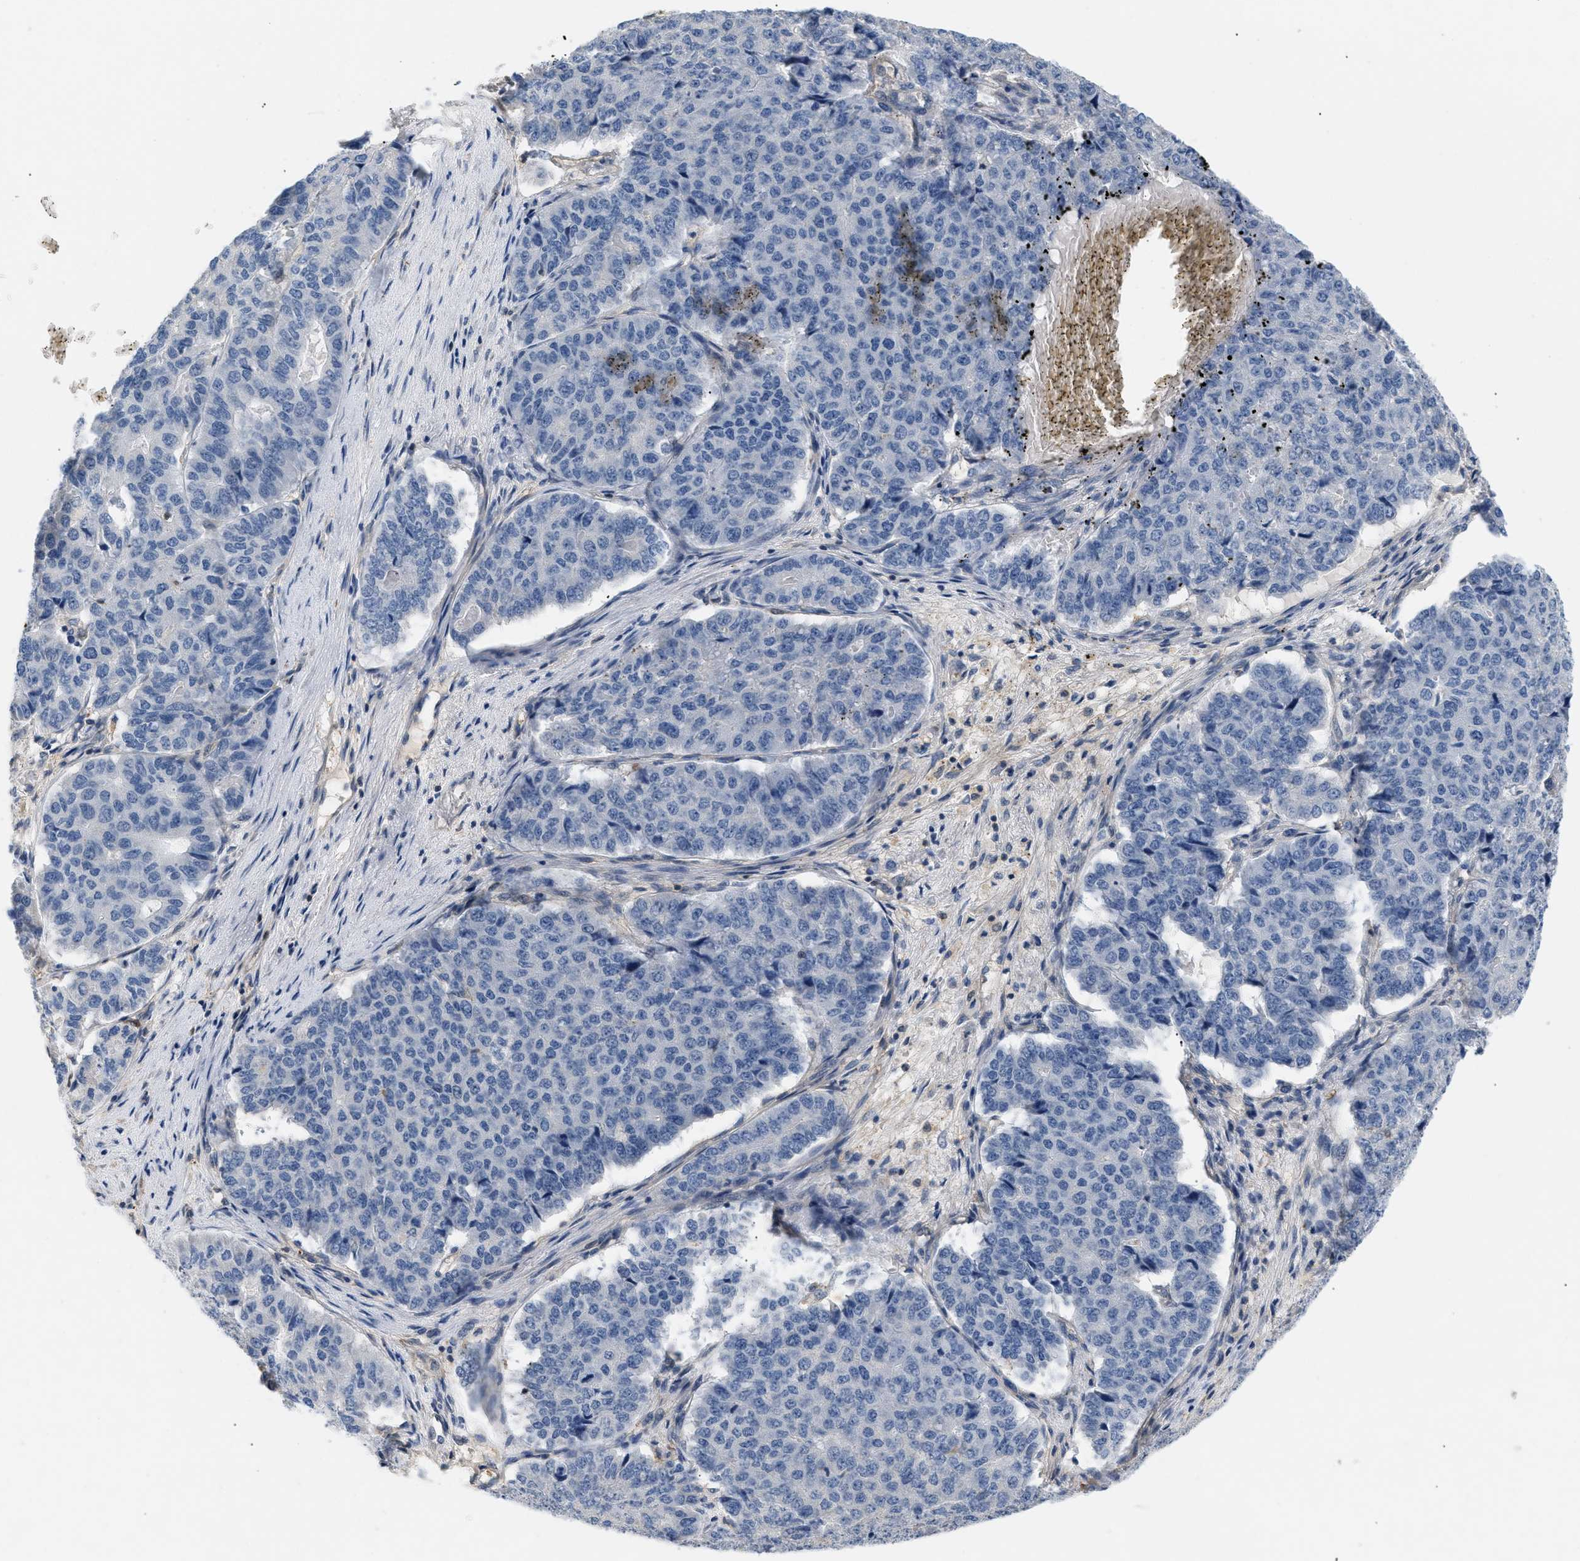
{"staining": {"intensity": "negative", "quantity": "none", "location": "none"}, "tissue": "pancreatic cancer", "cell_type": "Tumor cells", "image_type": "cancer", "snomed": [{"axis": "morphology", "description": "Adenocarcinoma, NOS"}, {"axis": "topography", "description": "Pancreas"}], "caption": "This is an immunohistochemistry micrograph of pancreatic cancer. There is no positivity in tumor cells.", "gene": "FARS2", "patient": {"sex": "male", "age": 50}}